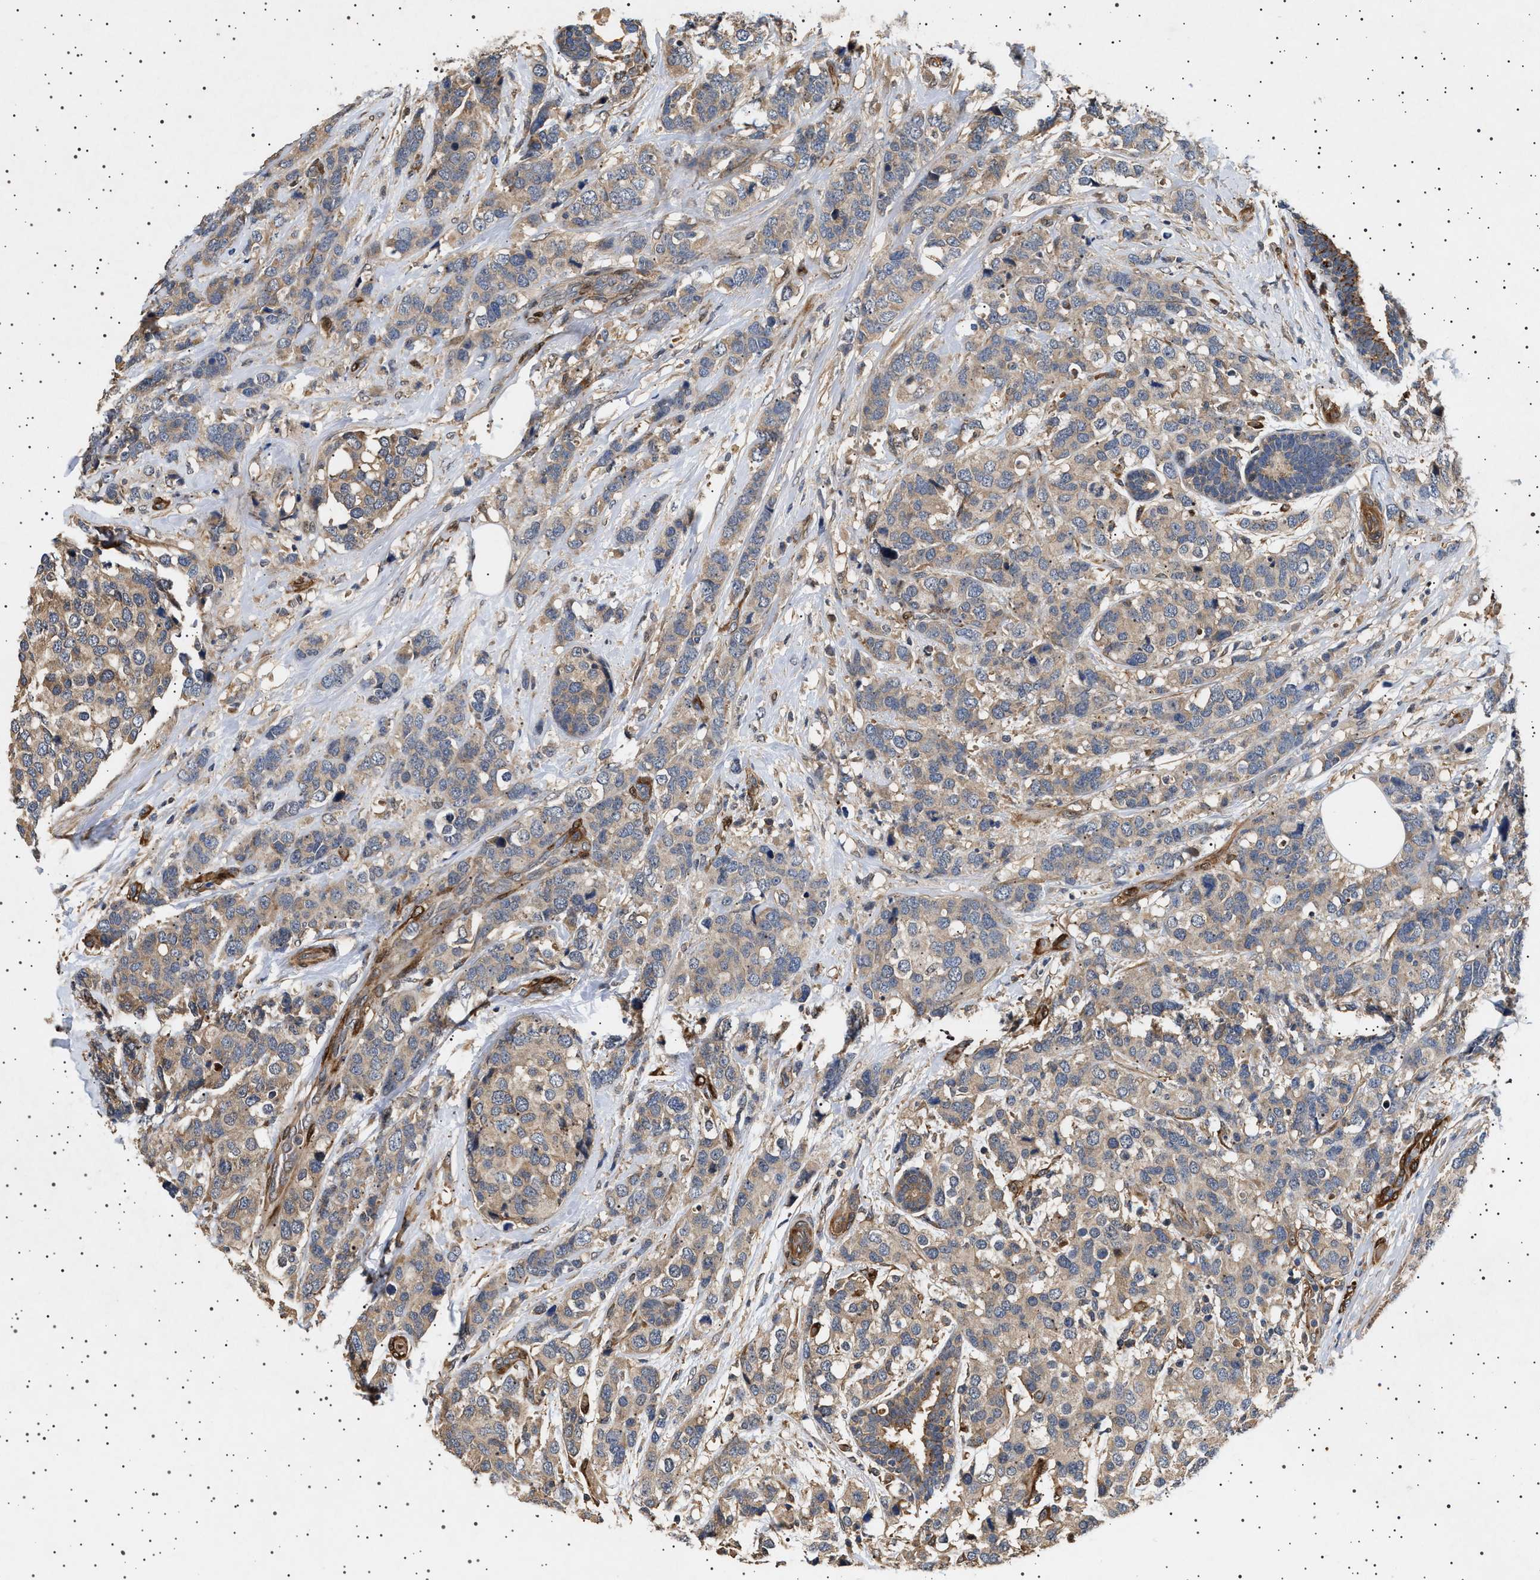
{"staining": {"intensity": "weak", "quantity": ">75%", "location": "cytoplasmic/membranous"}, "tissue": "breast cancer", "cell_type": "Tumor cells", "image_type": "cancer", "snomed": [{"axis": "morphology", "description": "Lobular carcinoma"}, {"axis": "topography", "description": "Breast"}], "caption": "About >75% of tumor cells in breast cancer show weak cytoplasmic/membranous protein positivity as visualized by brown immunohistochemical staining.", "gene": "GUCY1B1", "patient": {"sex": "female", "age": 59}}